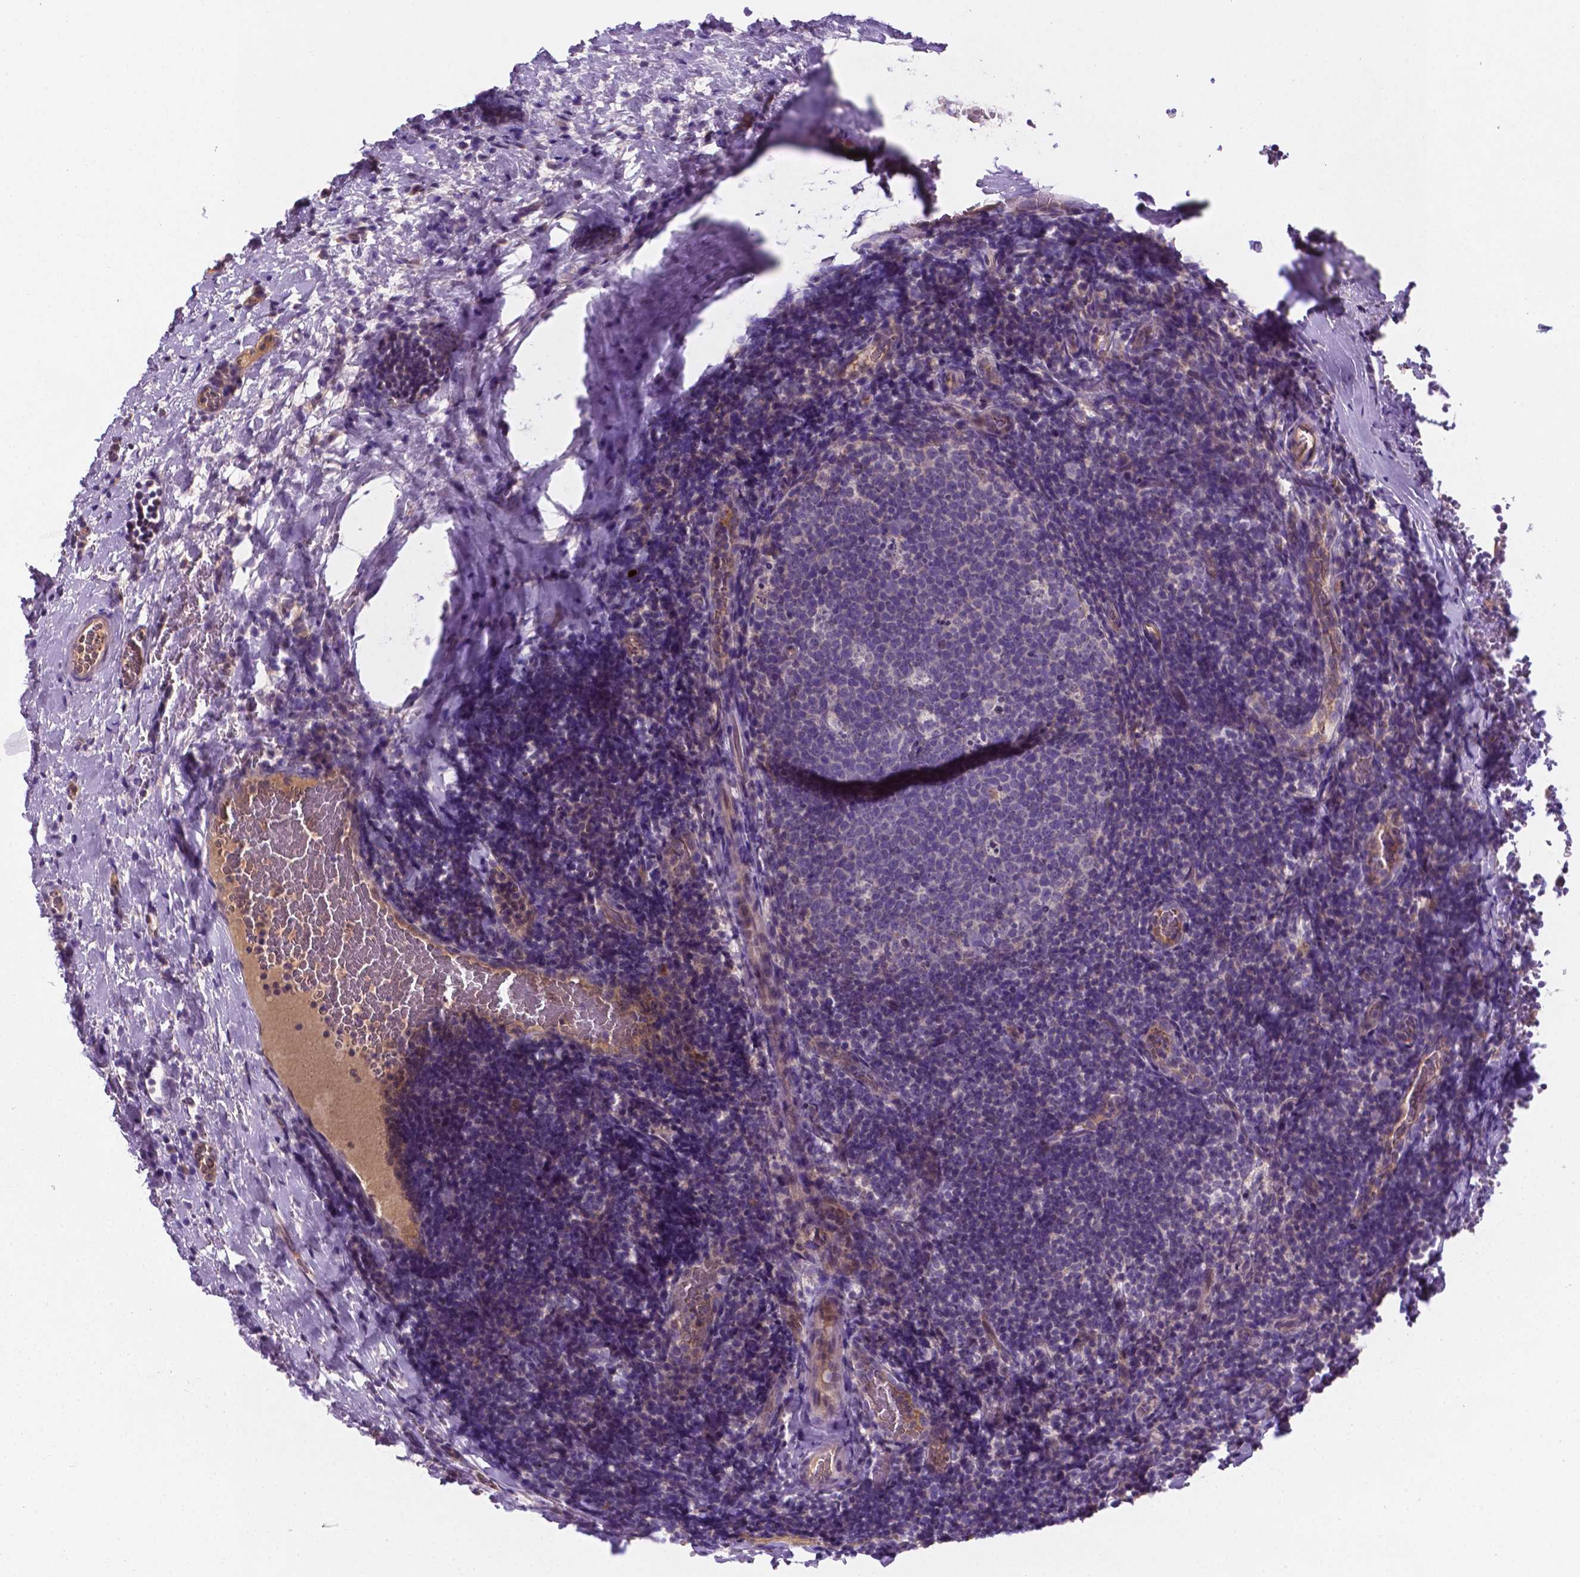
{"staining": {"intensity": "negative", "quantity": "none", "location": "none"}, "tissue": "tonsil", "cell_type": "Germinal center cells", "image_type": "normal", "snomed": [{"axis": "morphology", "description": "Normal tissue, NOS"}, {"axis": "topography", "description": "Tonsil"}], "caption": "Immunohistochemistry image of unremarkable tonsil: tonsil stained with DAB (3,3'-diaminobenzidine) displays no significant protein expression in germinal center cells.", "gene": "TM4SF20", "patient": {"sex": "male", "age": 17}}